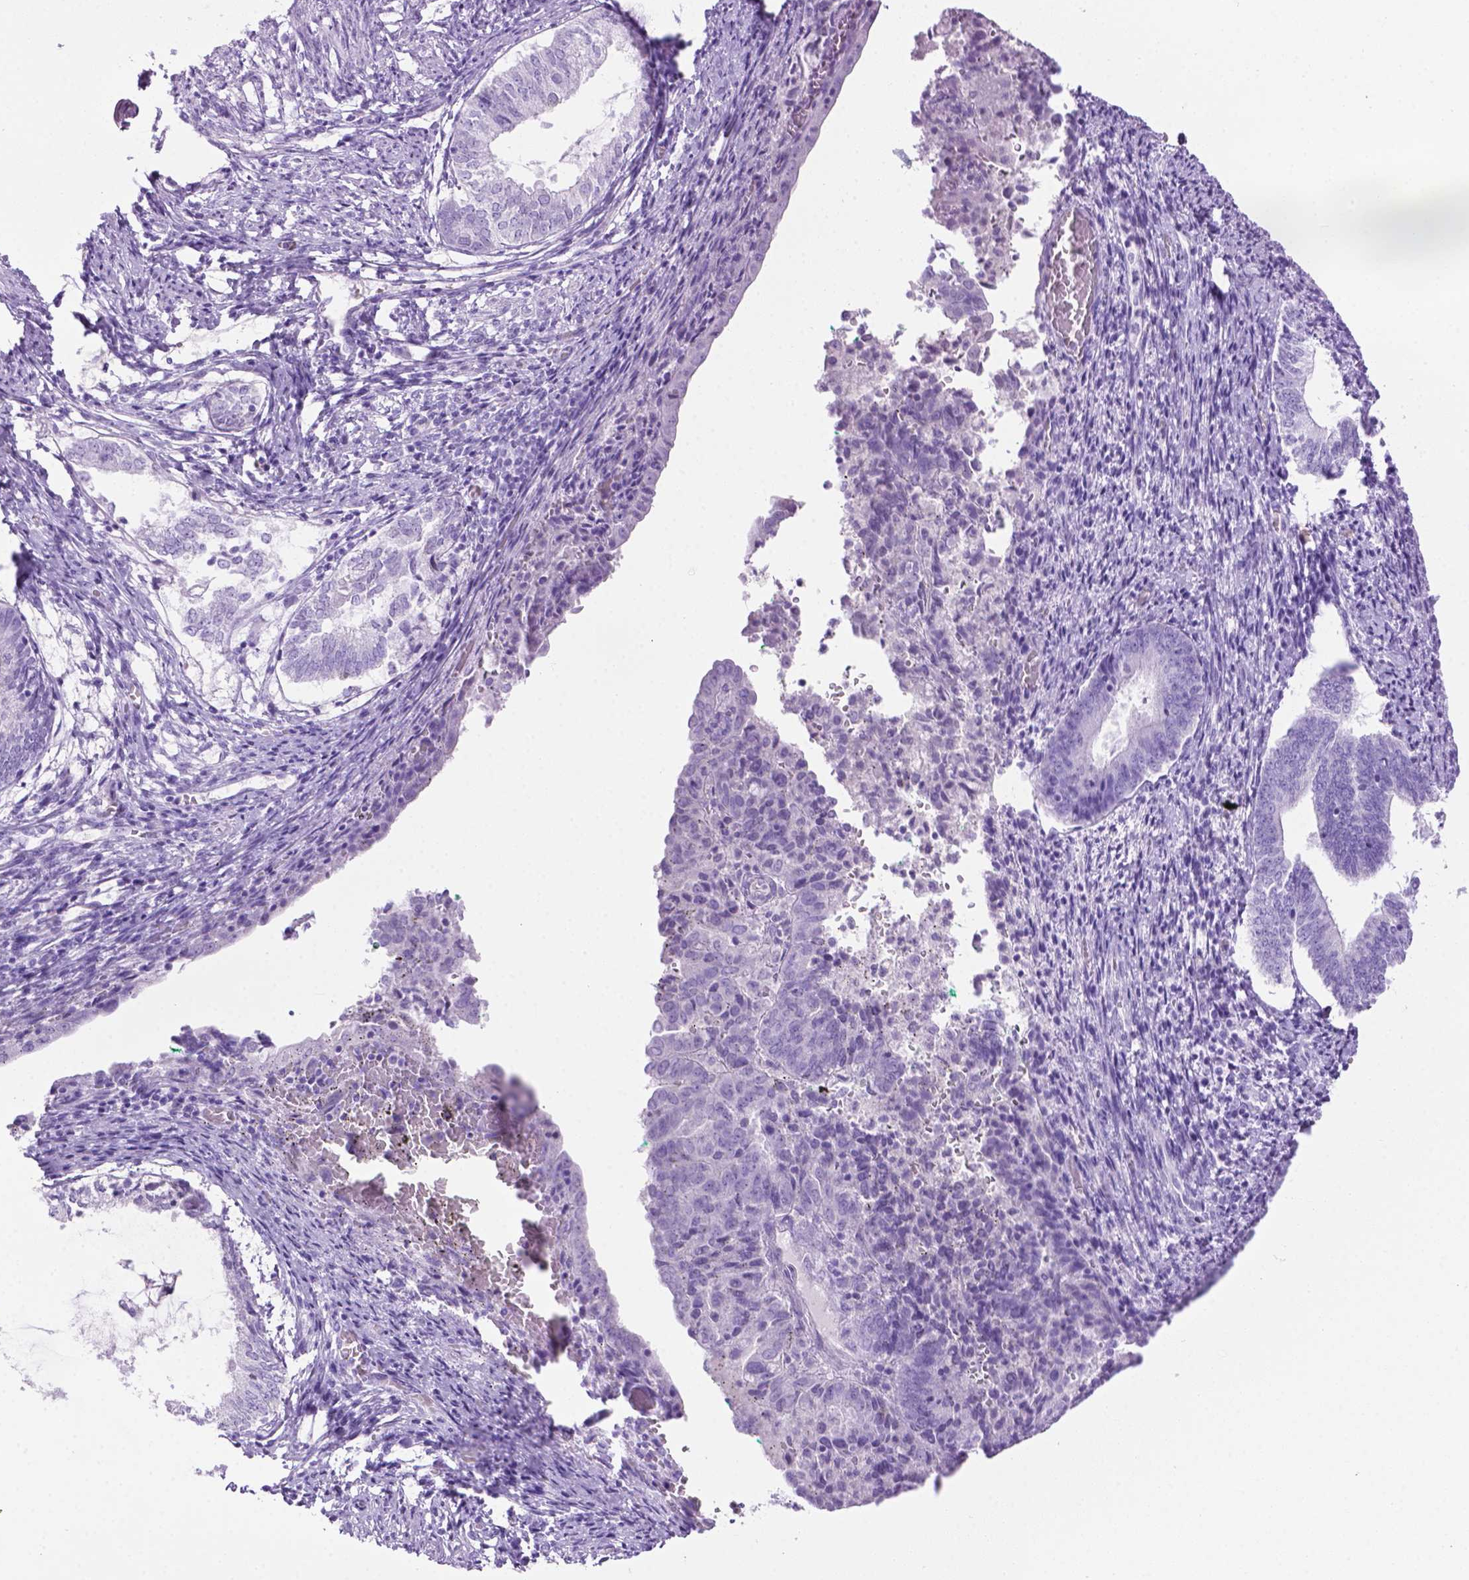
{"staining": {"intensity": "negative", "quantity": "none", "location": "none"}, "tissue": "endometrium", "cell_type": "Cells in endometrial stroma", "image_type": "normal", "snomed": [{"axis": "morphology", "description": "Normal tissue, NOS"}, {"axis": "topography", "description": "Endometrium"}], "caption": "Benign endometrium was stained to show a protein in brown. There is no significant expression in cells in endometrial stroma. (Stains: DAB IHC with hematoxylin counter stain, Microscopy: brightfield microscopy at high magnification).", "gene": "LELP1", "patient": {"sex": "female", "age": 50}}